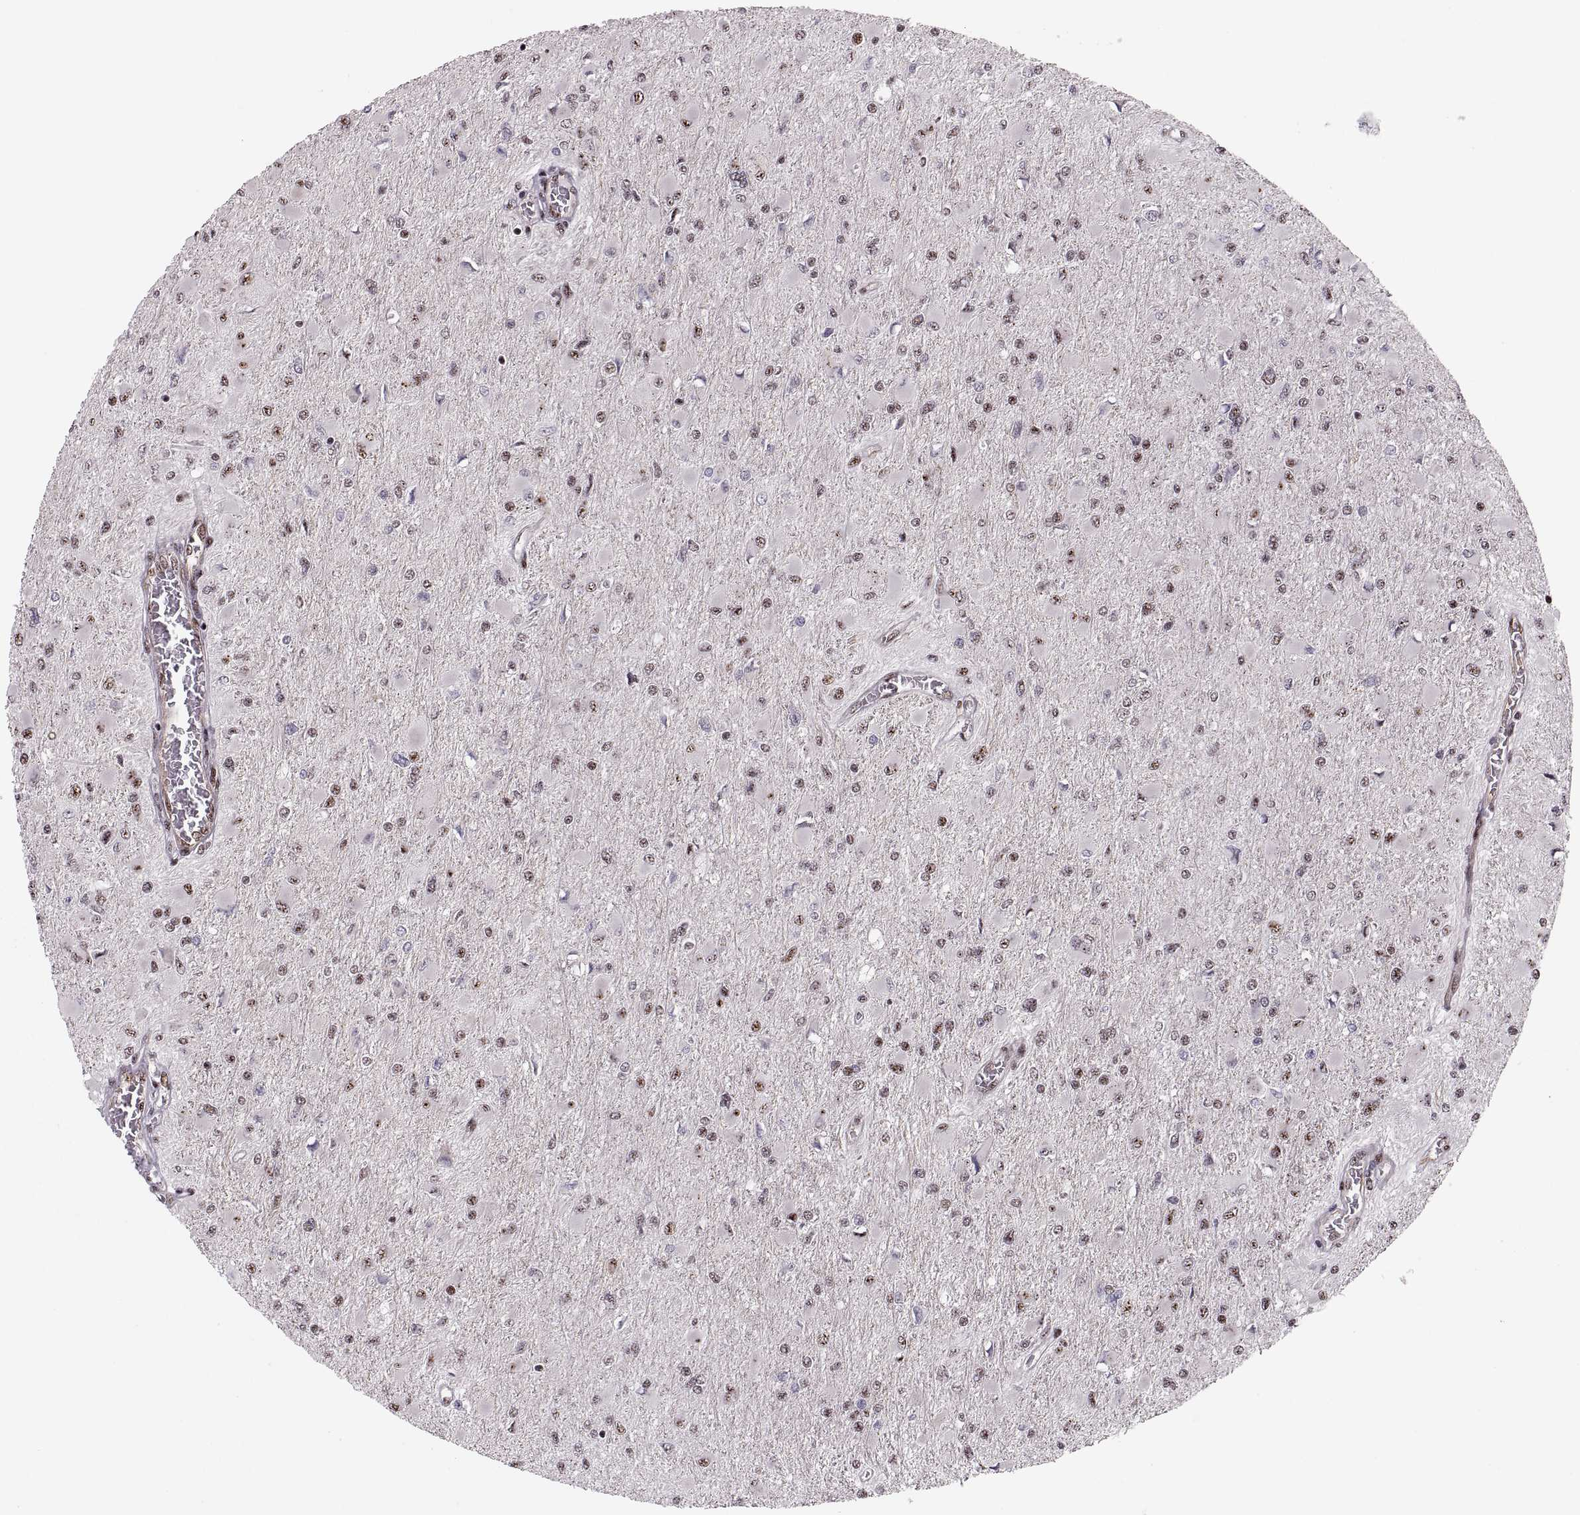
{"staining": {"intensity": "moderate", "quantity": "25%-75%", "location": "nuclear"}, "tissue": "glioma", "cell_type": "Tumor cells", "image_type": "cancer", "snomed": [{"axis": "morphology", "description": "Glioma, malignant, High grade"}, {"axis": "topography", "description": "Cerebral cortex"}], "caption": "Immunohistochemical staining of human glioma displays moderate nuclear protein positivity in approximately 25%-75% of tumor cells. (Stains: DAB in brown, nuclei in blue, Microscopy: brightfield microscopy at high magnification).", "gene": "ZCCHC17", "patient": {"sex": "female", "age": 36}}